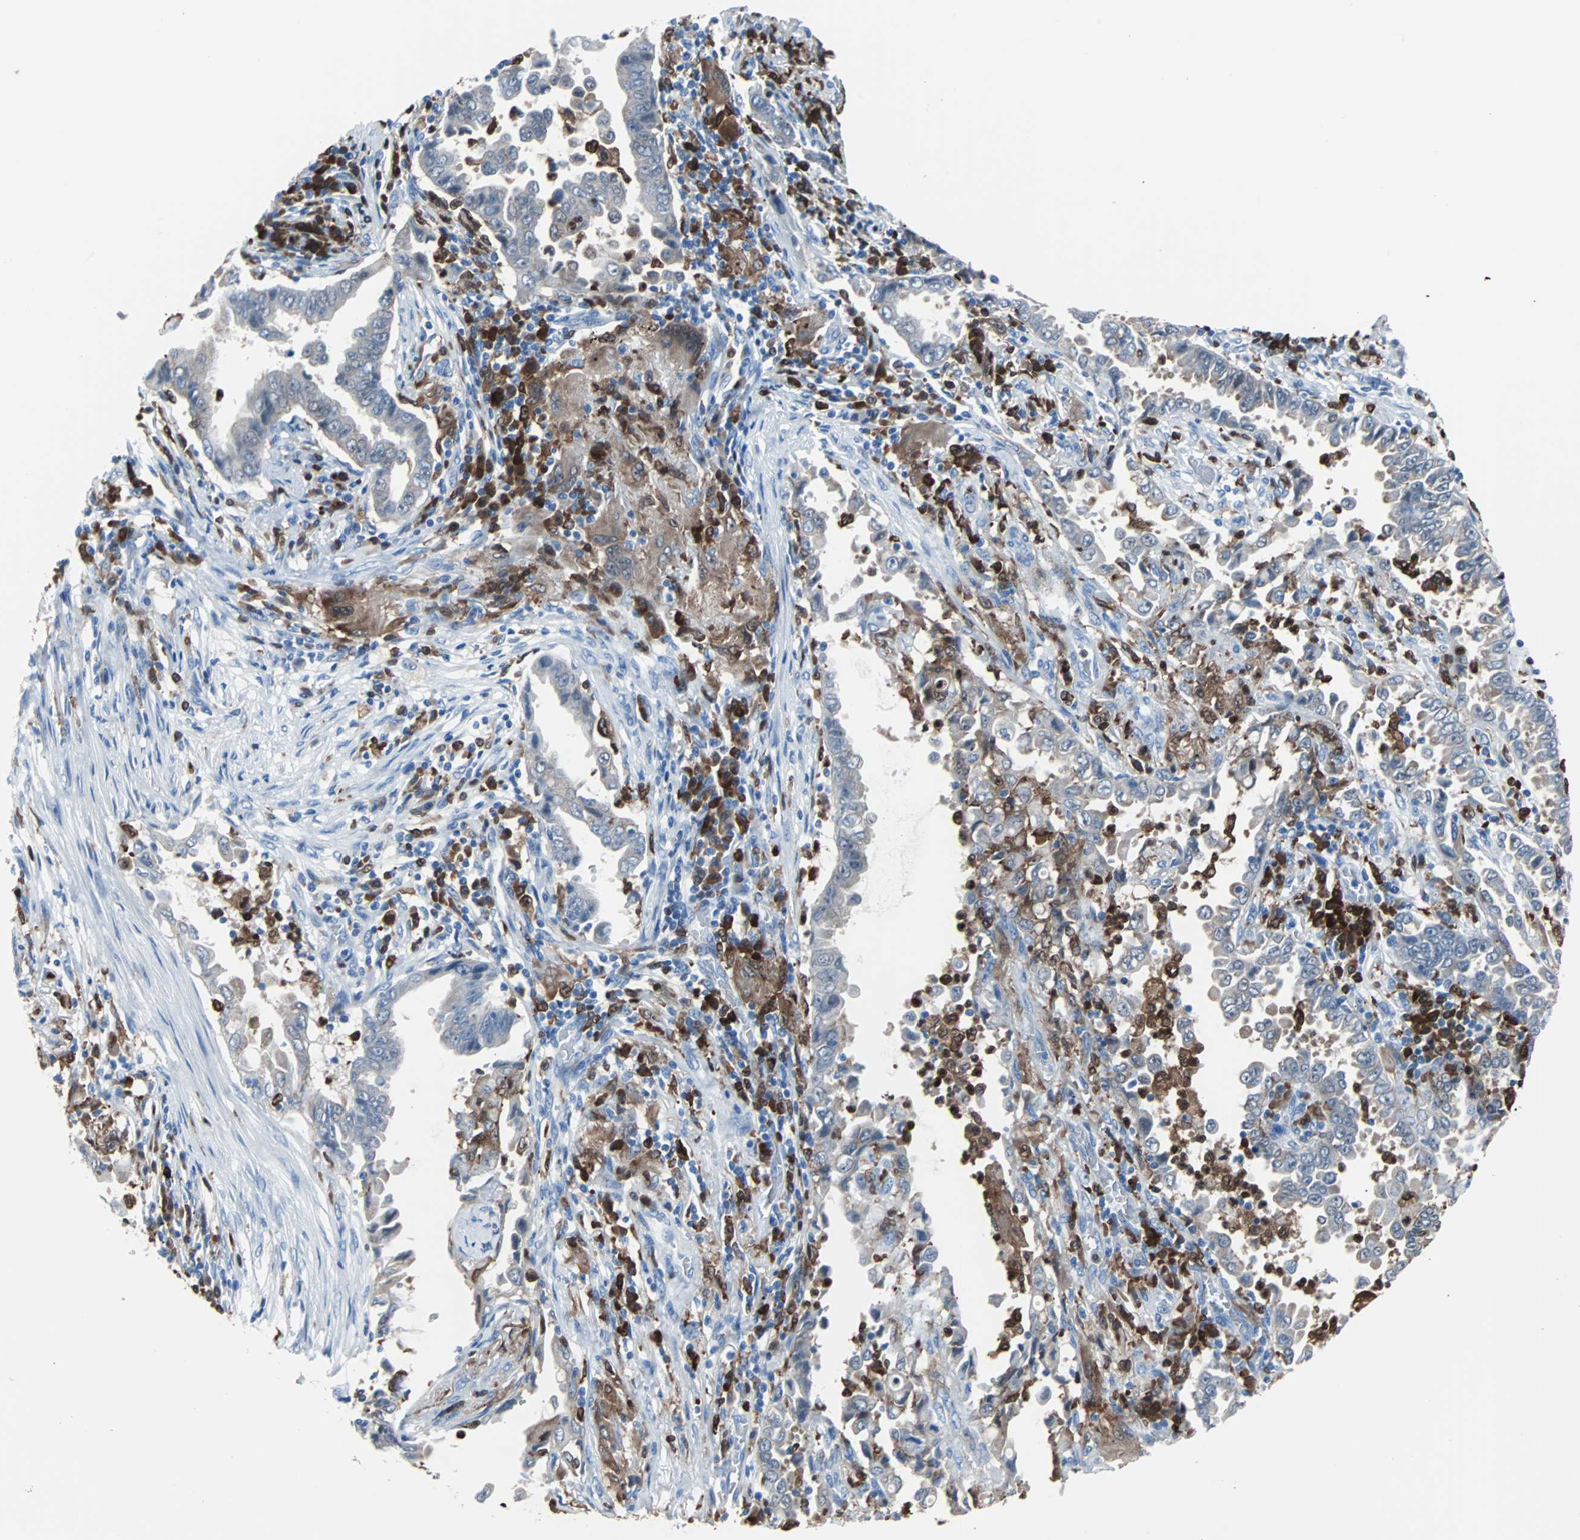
{"staining": {"intensity": "weak", "quantity": "25%-75%", "location": "cytoplasmic/membranous"}, "tissue": "lung cancer", "cell_type": "Tumor cells", "image_type": "cancer", "snomed": [{"axis": "morphology", "description": "Normal tissue, NOS"}, {"axis": "morphology", "description": "Inflammation, NOS"}, {"axis": "morphology", "description": "Adenocarcinoma, NOS"}, {"axis": "topography", "description": "Lung"}], "caption": "Weak cytoplasmic/membranous staining is appreciated in approximately 25%-75% of tumor cells in lung cancer (adenocarcinoma). The protein of interest is stained brown, and the nuclei are stained in blue (DAB (3,3'-diaminobenzidine) IHC with brightfield microscopy, high magnification).", "gene": "SYK", "patient": {"sex": "female", "age": 64}}